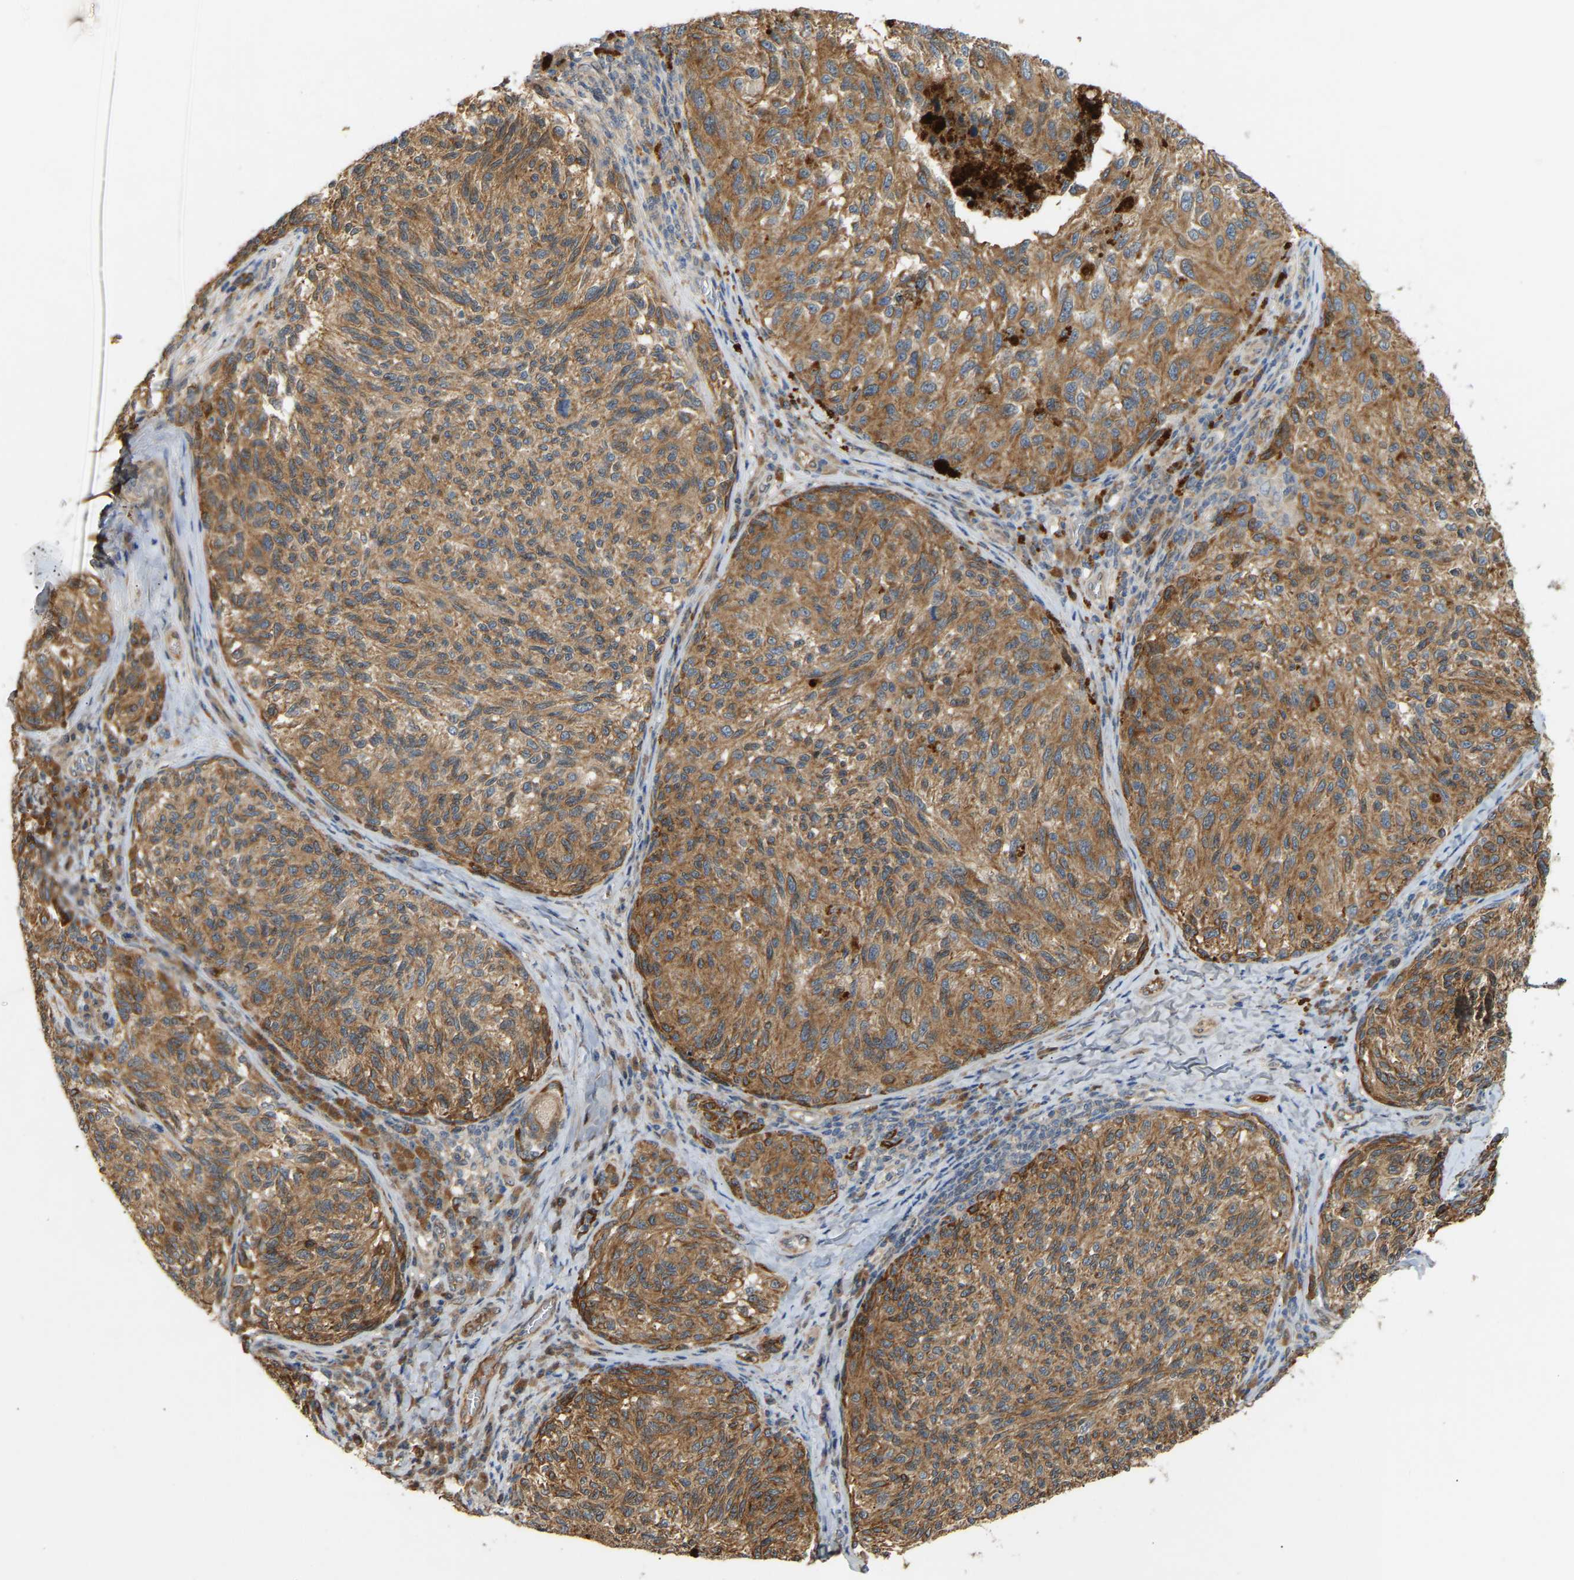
{"staining": {"intensity": "moderate", "quantity": ">75%", "location": "cytoplasmic/membranous"}, "tissue": "melanoma", "cell_type": "Tumor cells", "image_type": "cancer", "snomed": [{"axis": "morphology", "description": "Malignant melanoma, NOS"}, {"axis": "topography", "description": "Skin"}], "caption": "Immunohistochemical staining of human melanoma exhibits moderate cytoplasmic/membranous protein expression in approximately >75% of tumor cells. The staining is performed using DAB (3,3'-diaminobenzidine) brown chromogen to label protein expression. The nuclei are counter-stained blue using hematoxylin.", "gene": "PTCD1", "patient": {"sex": "female", "age": 73}}